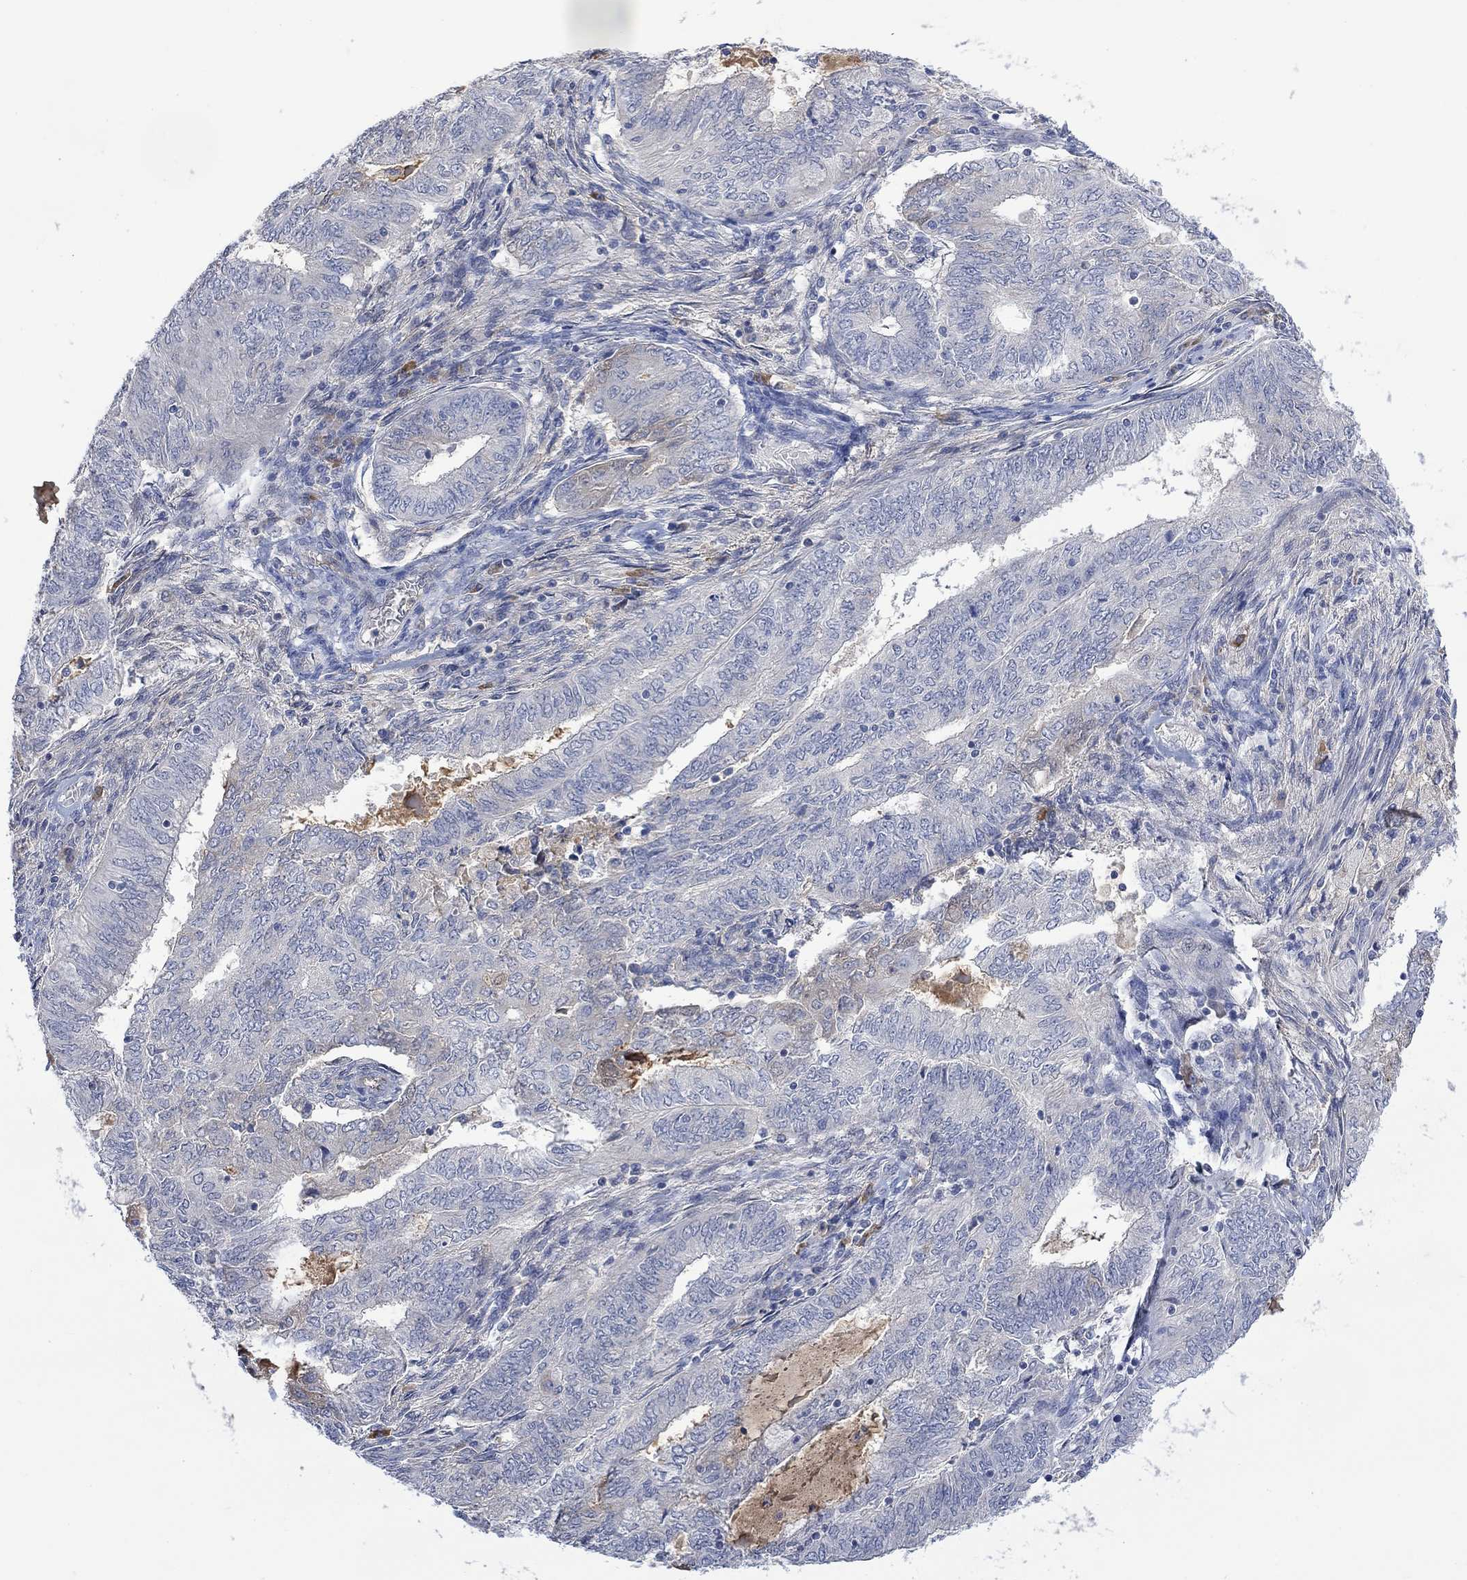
{"staining": {"intensity": "negative", "quantity": "none", "location": "none"}, "tissue": "endometrial cancer", "cell_type": "Tumor cells", "image_type": "cancer", "snomed": [{"axis": "morphology", "description": "Adenocarcinoma, NOS"}, {"axis": "topography", "description": "Endometrium"}], "caption": "DAB immunohistochemical staining of adenocarcinoma (endometrial) shows no significant expression in tumor cells.", "gene": "MSTN", "patient": {"sex": "female", "age": 62}}